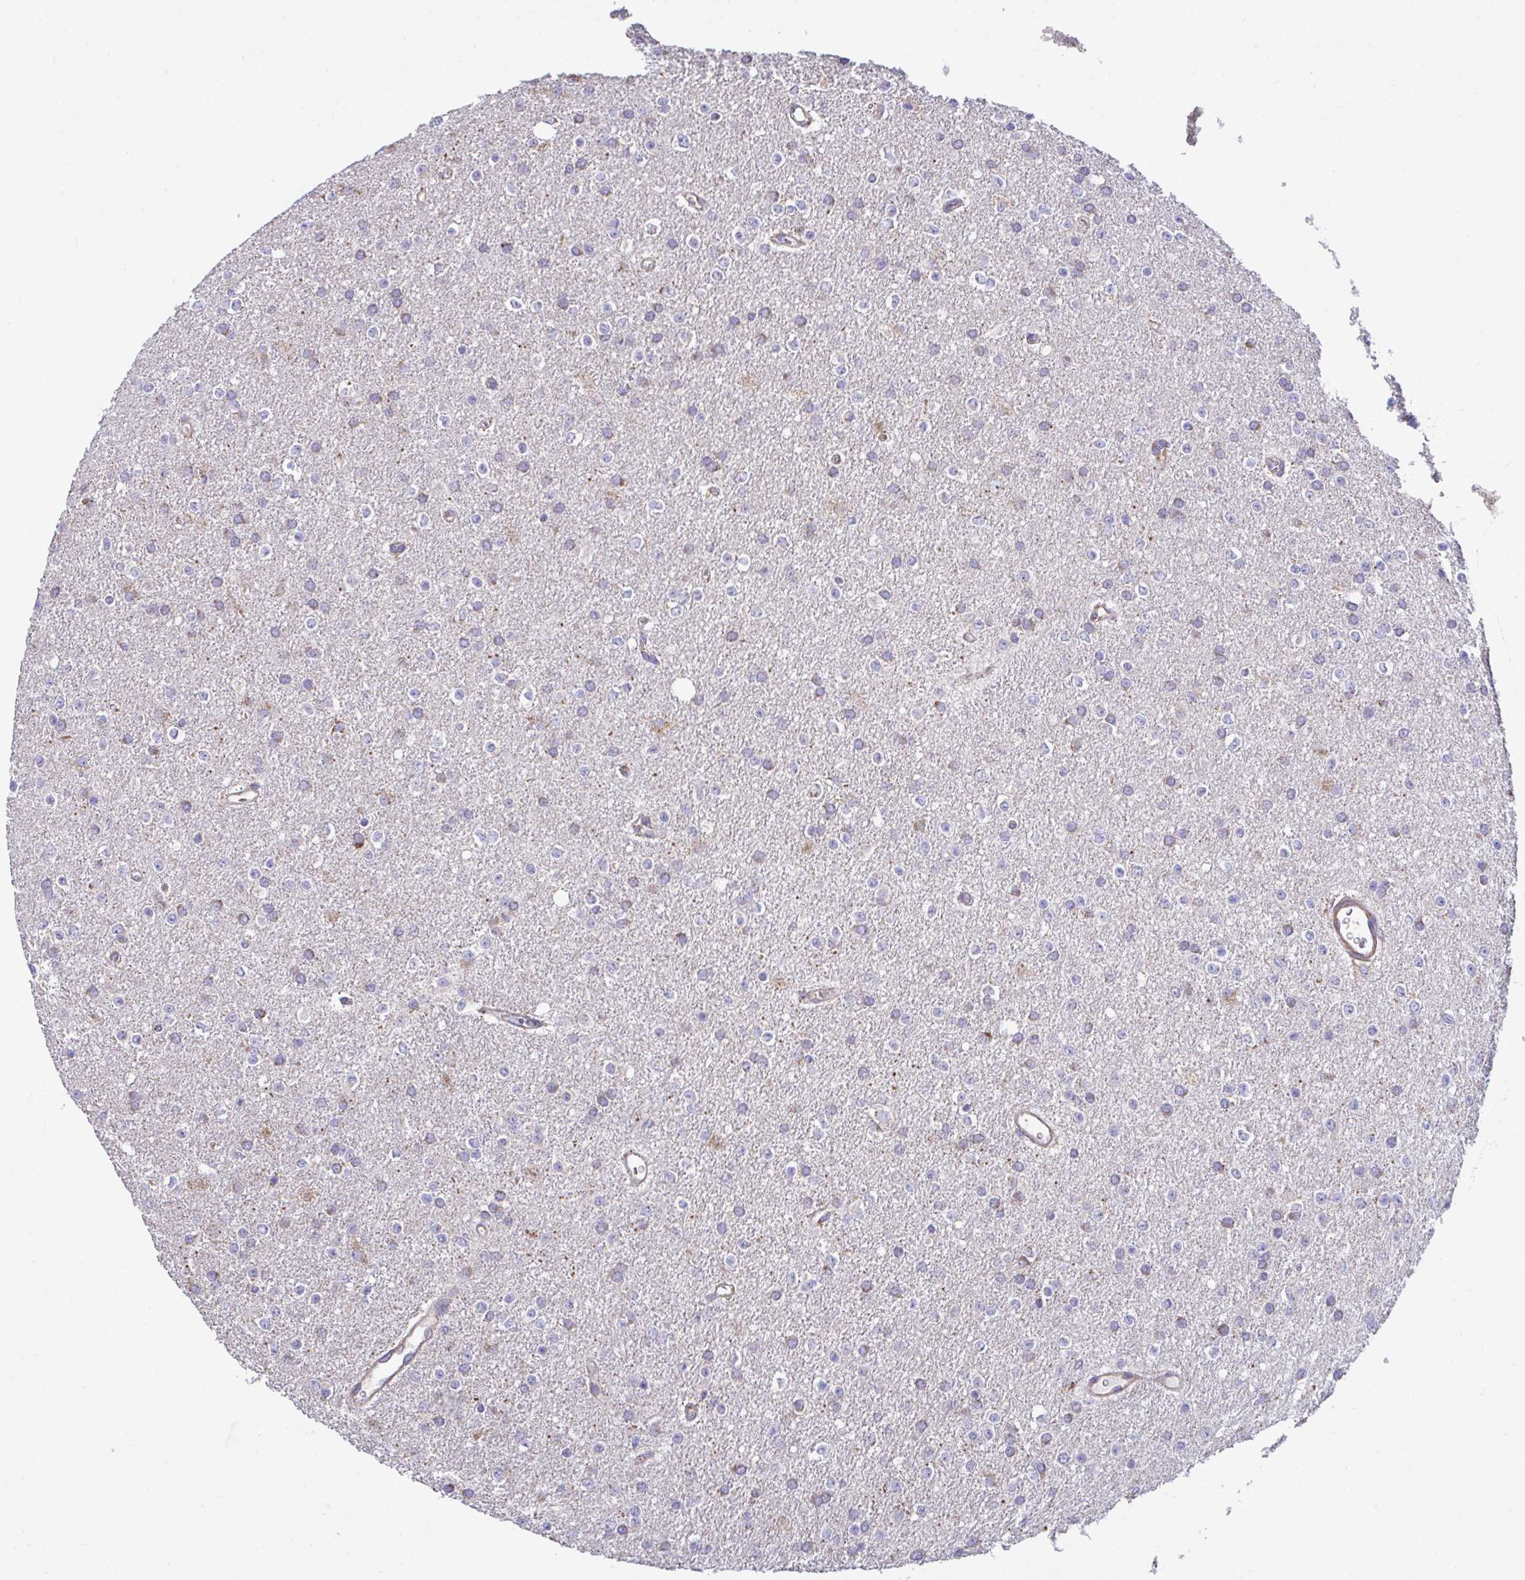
{"staining": {"intensity": "negative", "quantity": "none", "location": "none"}, "tissue": "glioma", "cell_type": "Tumor cells", "image_type": "cancer", "snomed": [{"axis": "morphology", "description": "Glioma, malignant, Low grade"}, {"axis": "topography", "description": "Brain"}], "caption": "High magnification brightfield microscopy of malignant low-grade glioma stained with DAB (brown) and counterstained with hematoxylin (blue): tumor cells show no significant positivity. The staining is performed using DAB (3,3'-diaminobenzidine) brown chromogen with nuclei counter-stained in using hematoxylin.", "gene": "SARS2", "patient": {"sex": "female", "age": 34}}